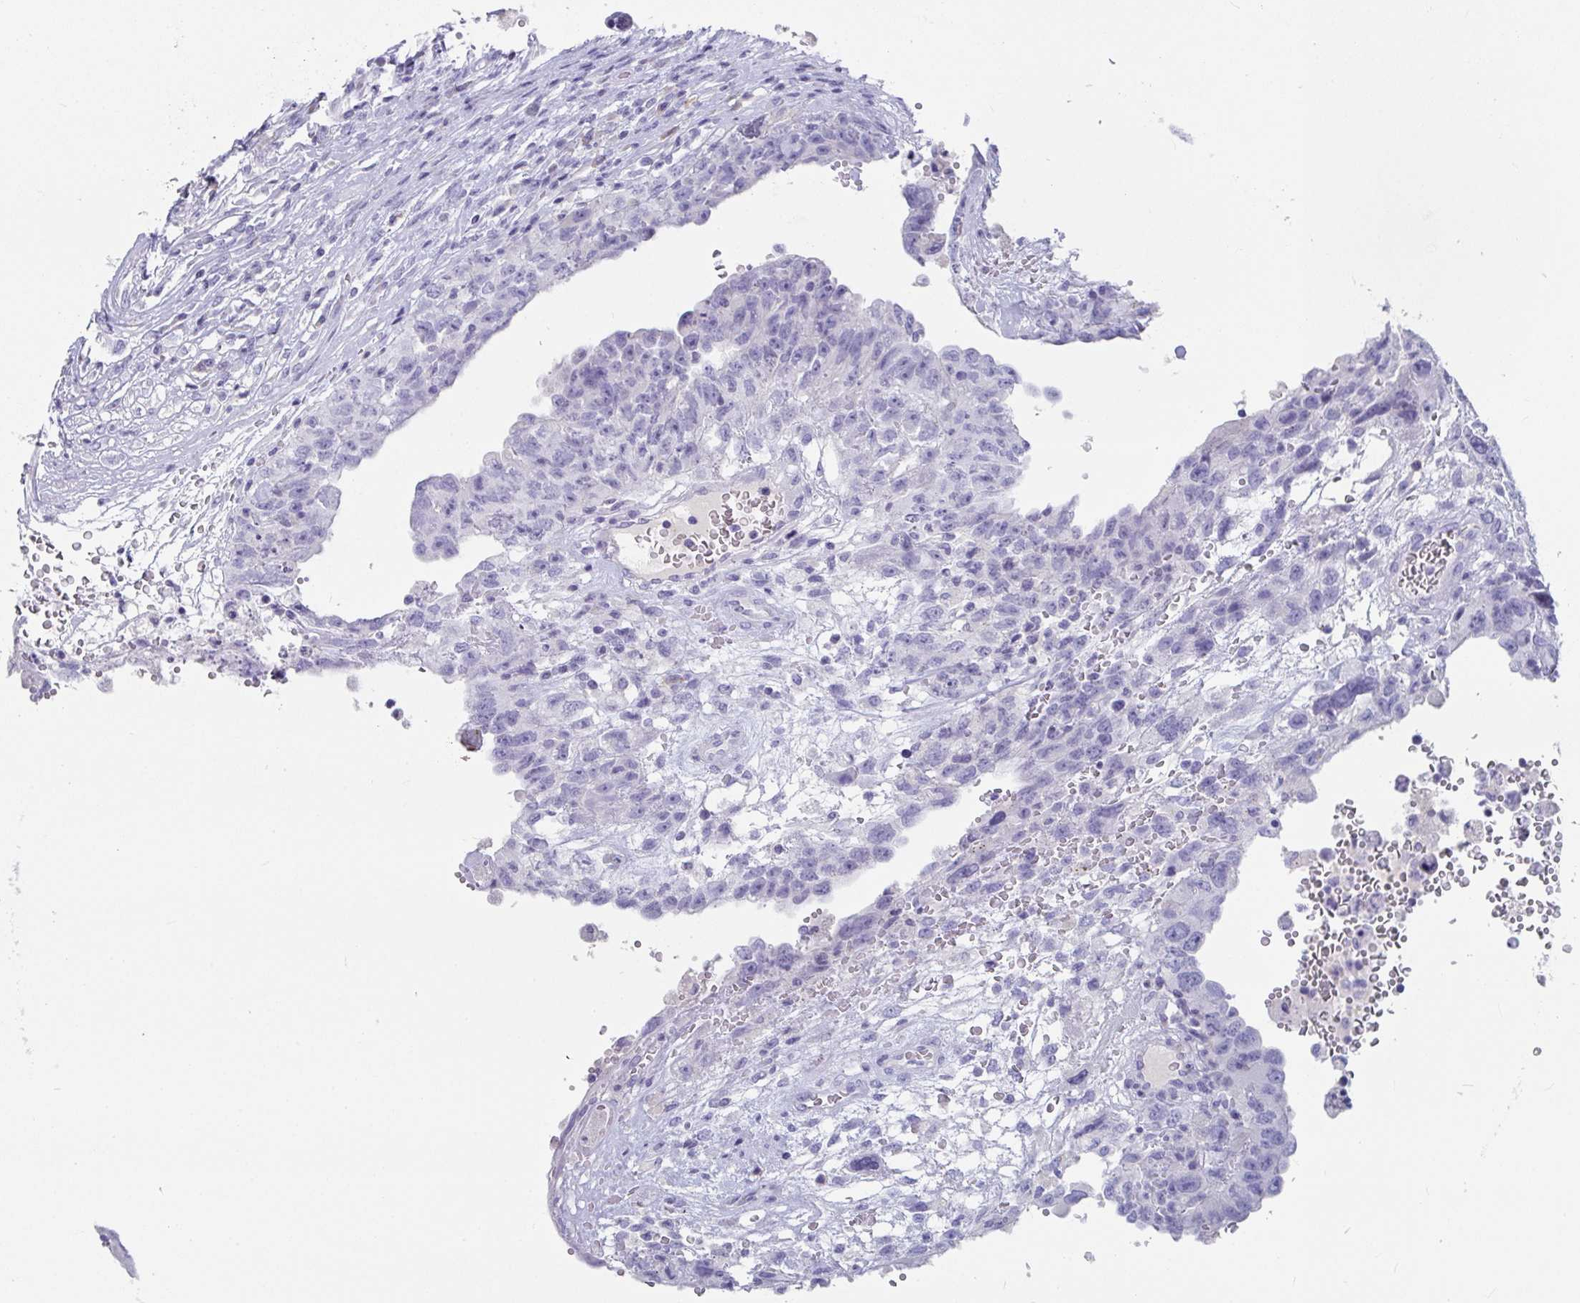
{"staining": {"intensity": "negative", "quantity": "none", "location": "none"}, "tissue": "testis cancer", "cell_type": "Tumor cells", "image_type": "cancer", "snomed": [{"axis": "morphology", "description": "Carcinoma, Embryonal, NOS"}, {"axis": "topography", "description": "Testis"}], "caption": "DAB immunohistochemical staining of human testis embryonal carcinoma displays no significant expression in tumor cells.", "gene": "PLA2G1B", "patient": {"sex": "male", "age": 26}}